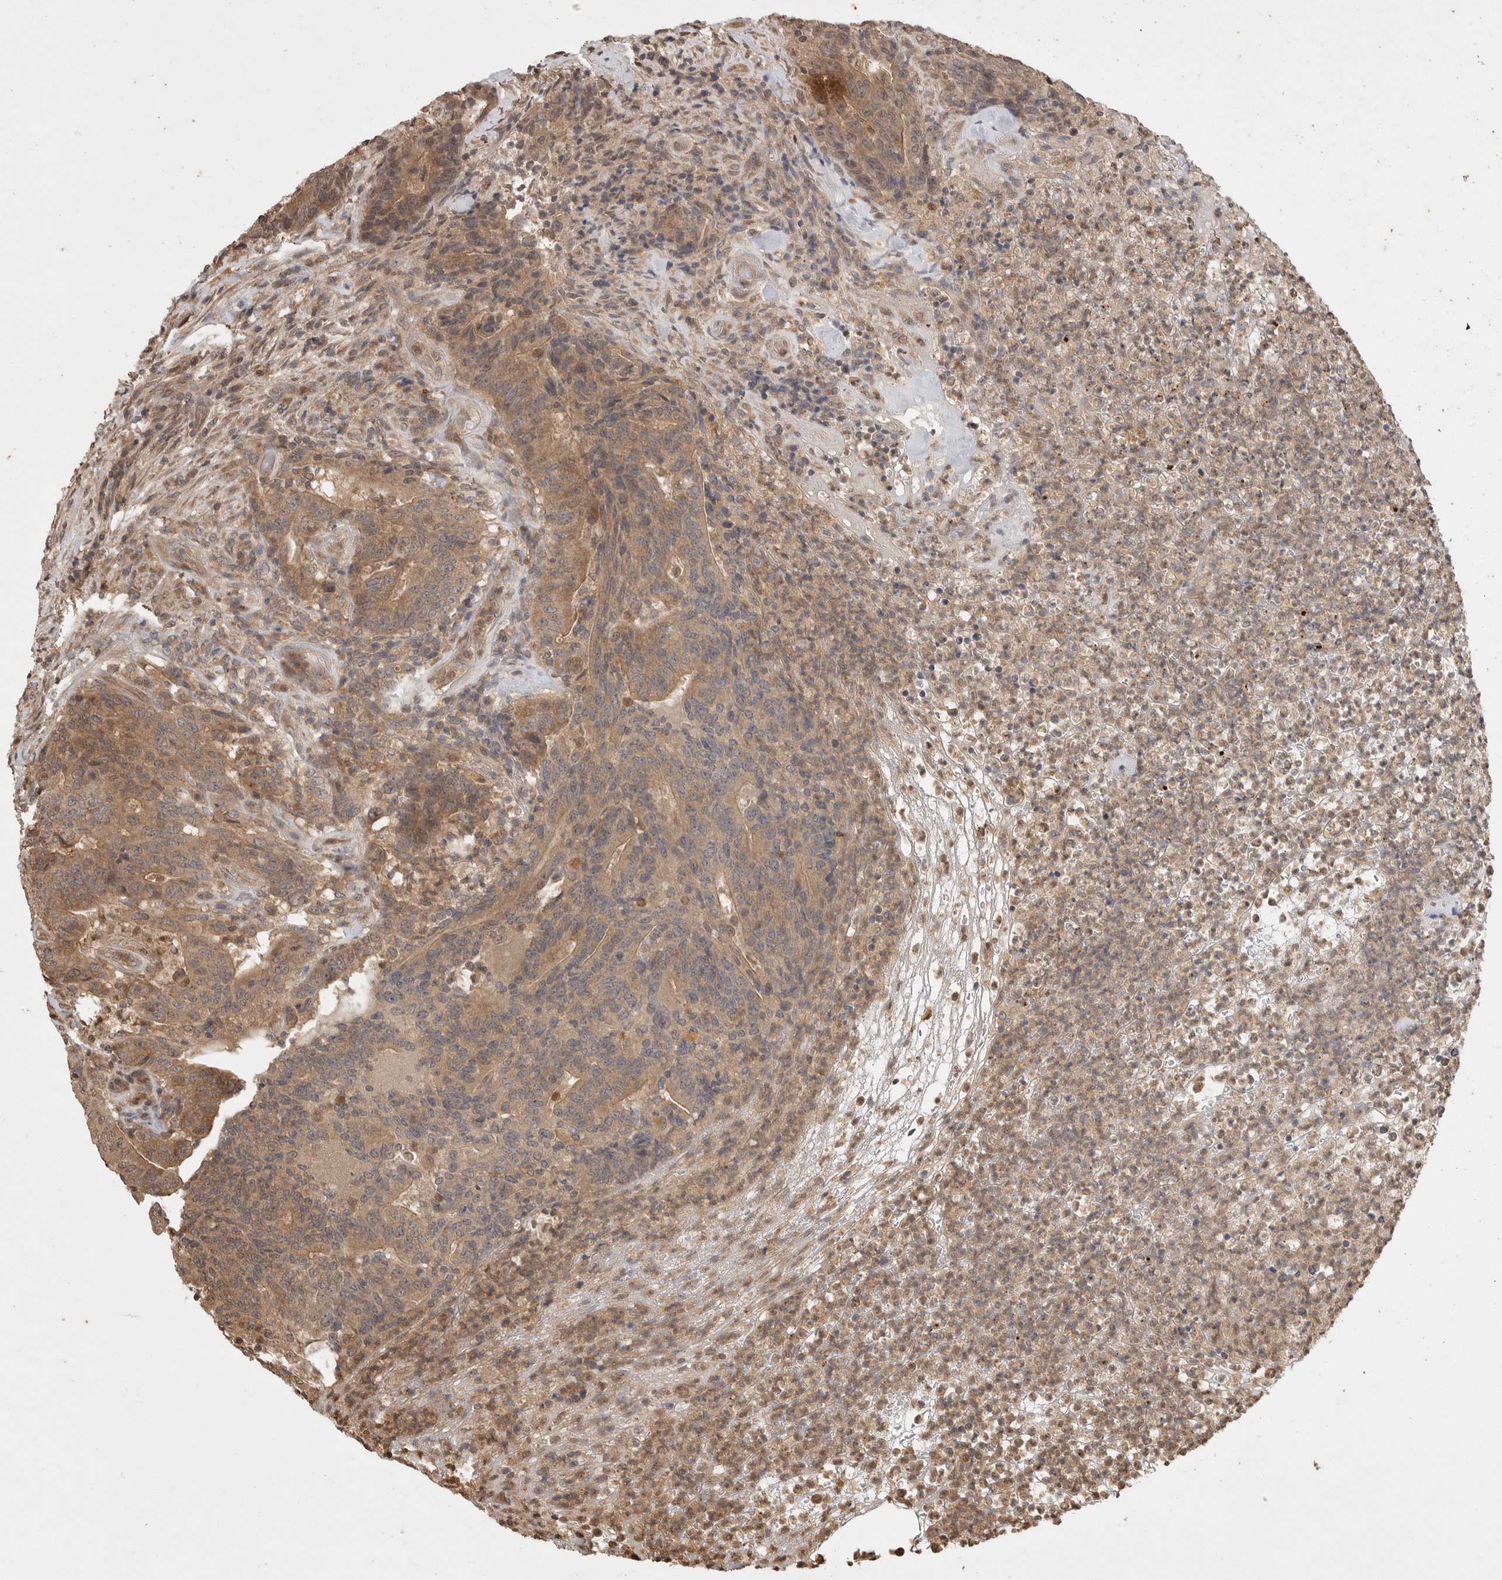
{"staining": {"intensity": "moderate", "quantity": ">75%", "location": "cytoplasmic/membranous"}, "tissue": "colorectal cancer", "cell_type": "Tumor cells", "image_type": "cancer", "snomed": [{"axis": "morphology", "description": "Normal tissue, NOS"}, {"axis": "morphology", "description": "Adenocarcinoma, NOS"}, {"axis": "topography", "description": "Colon"}], "caption": "About >75% of tumor cells in adenocarcinoma (colorectal) display moderate cytoplasmic/membranous protein staining as visualized by brown immunohistochemical staining.", "gene": "PRMT3", "patient": {"sex": "female", "age": 75}}